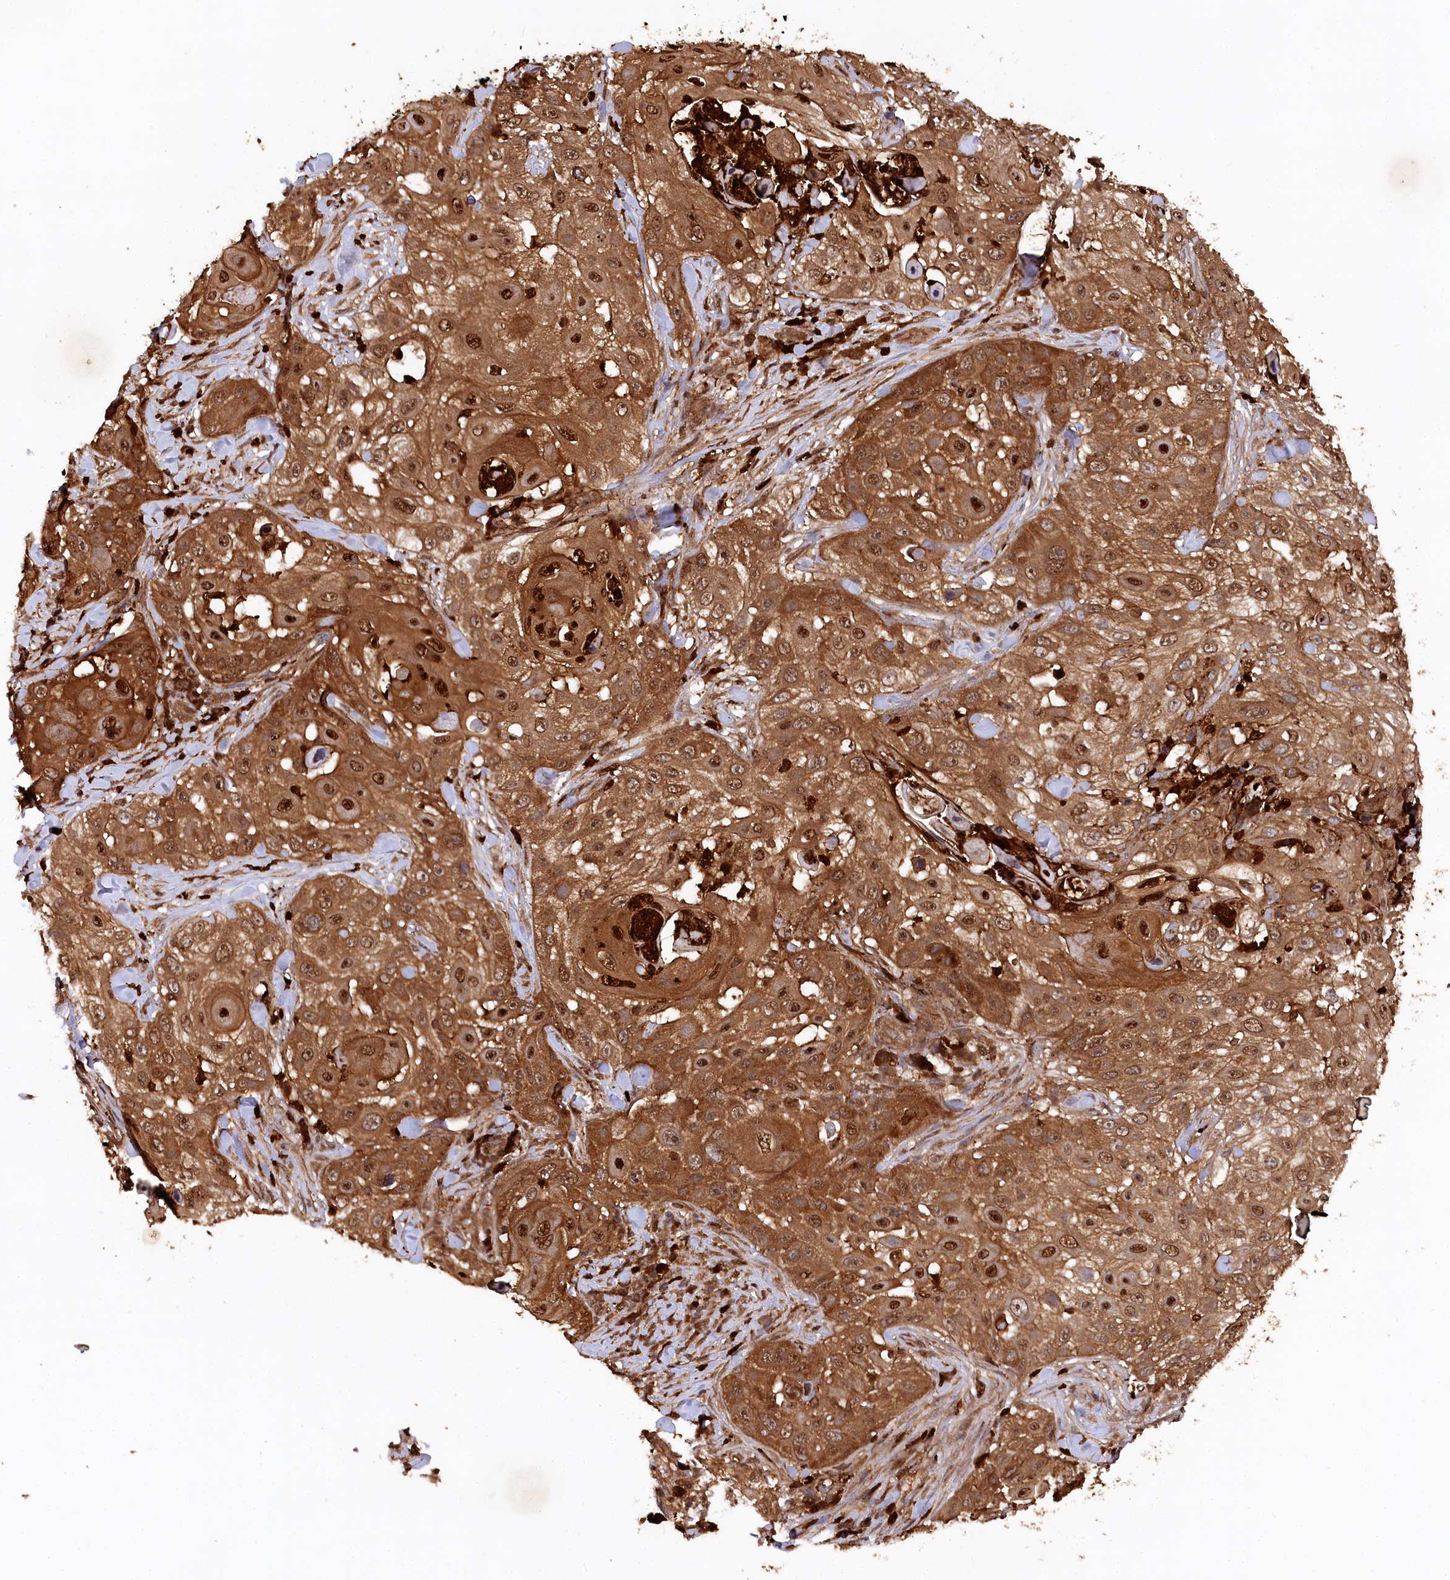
{"staining": {"intensity": "strong", "quantity": ">75%", "location": "cytoplasmic/membranous,nuclear"}, "tissue": "skin cancer", "cell_type": "Tumor cells", "image_type": "cancer", "snomed": [{"axis": "morphology", "description": "Squamous cell carcinoma, NOS"}, {"axis": "topography", "description": "Skin"}], "caption": "Brown immunohistochemical staining in squamous cell carcinoma (skin) displays strong cytoplasmic/membranous and nuclear positivity in about >75% of tumor cells. The staining was performed using DAB (3,3'-diaminobenzidine) to visualize the protein expression in brown, while the nuclei were stained in blue with hematoxylin (Magnification: 20x).", "gene": "LSG1", "patient": {"sex": "female", "age": 44}}